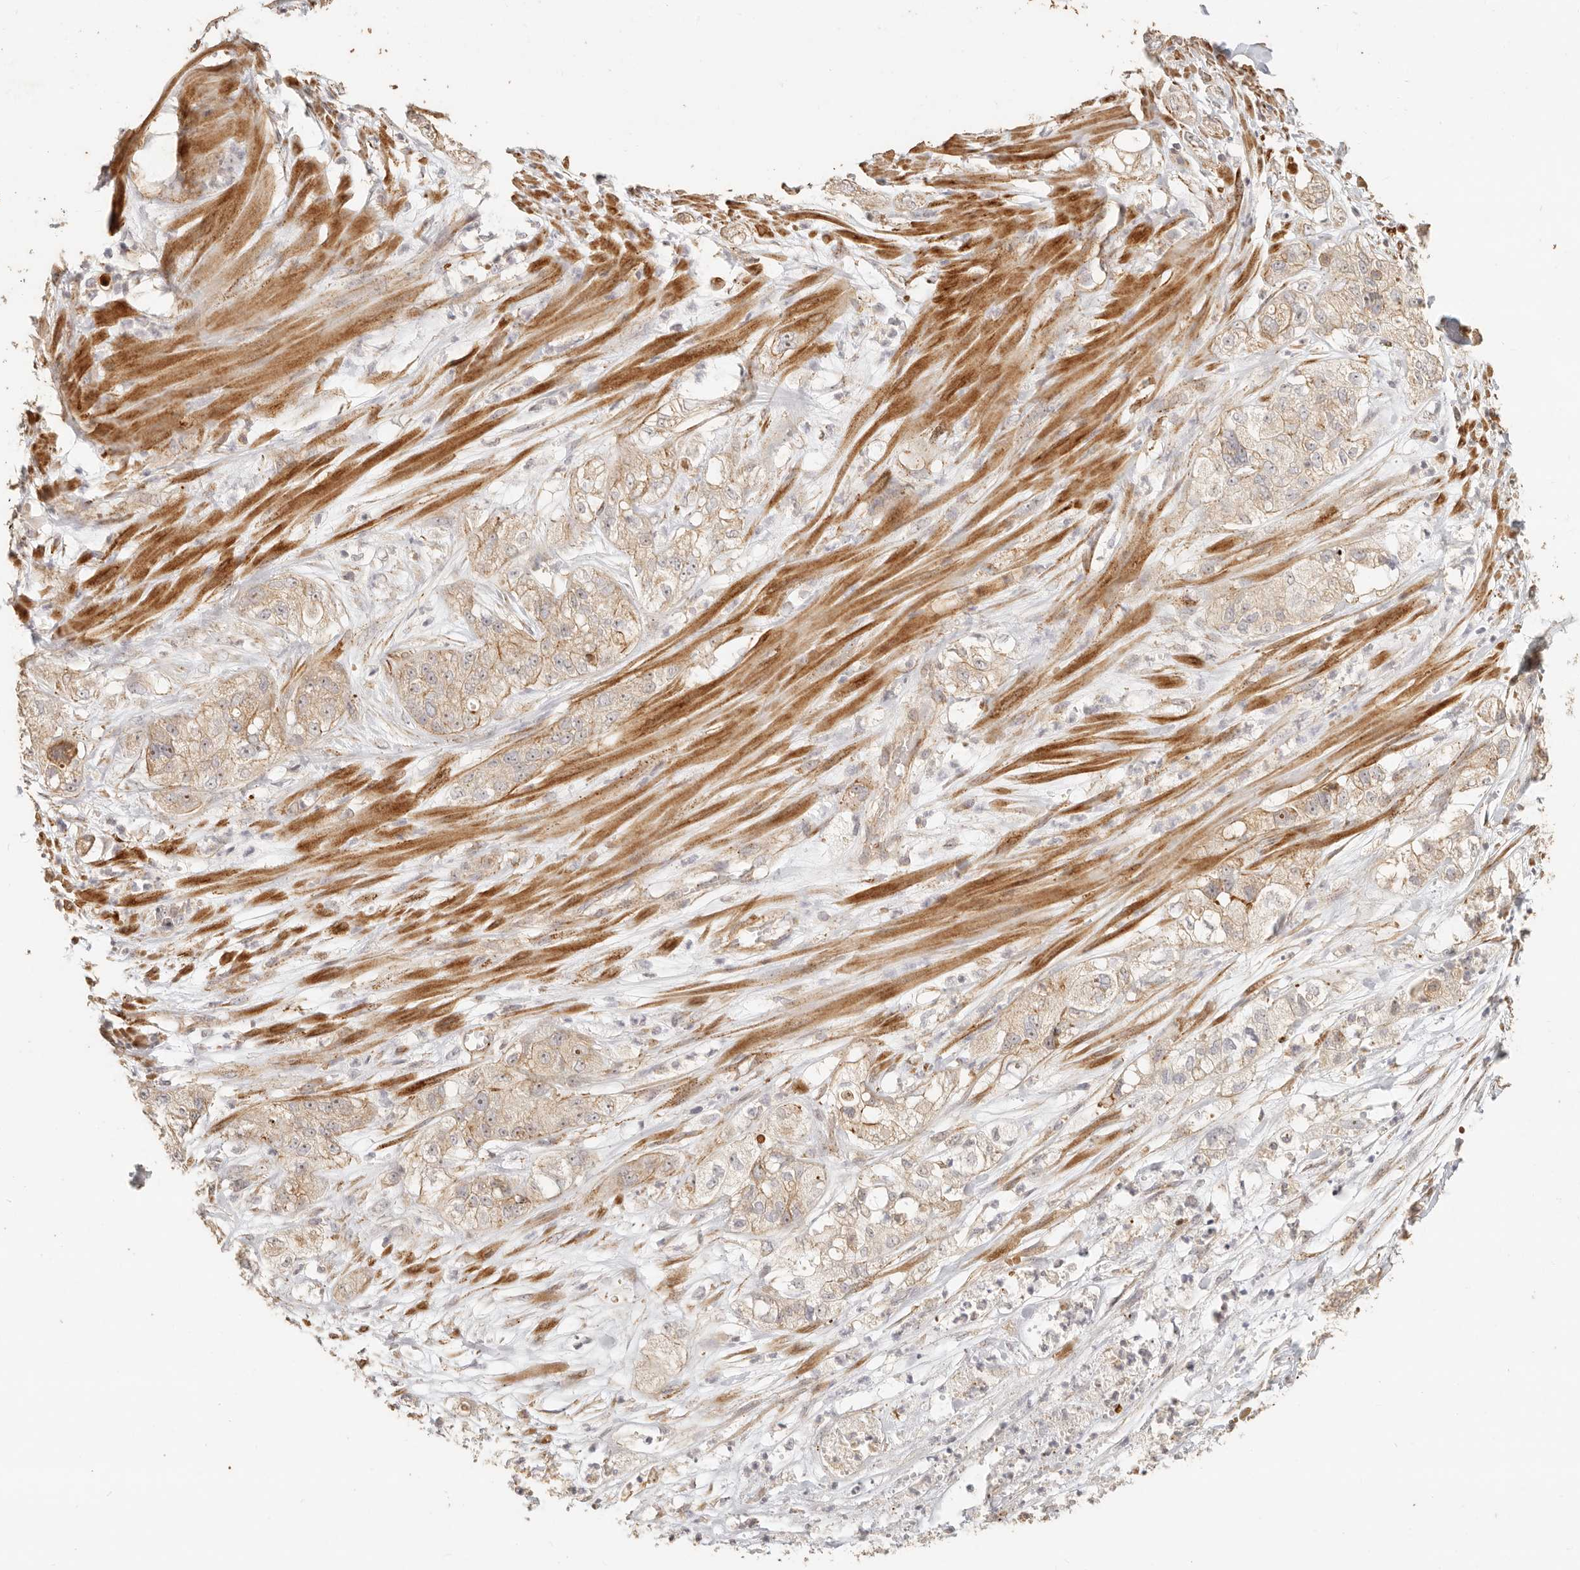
{"staining": {"intensity": "weak", "quantity": ">75%", "location": "cytoplasmic/membranous"}, "tissue": "pancreatic cancer", "cell_type": "Tumor cells", "image_type": "cancer", "snomed": [{"axis": "morphology", "description": "Adenocarcinoma, NOS"}, {"axis": "topography", "description": "Pancreas"}], "caption": "Immunohistochemistry (IHC) photomicrograph of human pancreatic adenocarcinoma stained for a protein (brown), which demonstrates low levels of weak cytoplasmic/membranous positivity in approximately >75% of tumor cells.", "gene": "PTPN22", "patient": {"sex": "female", "age": 78}}